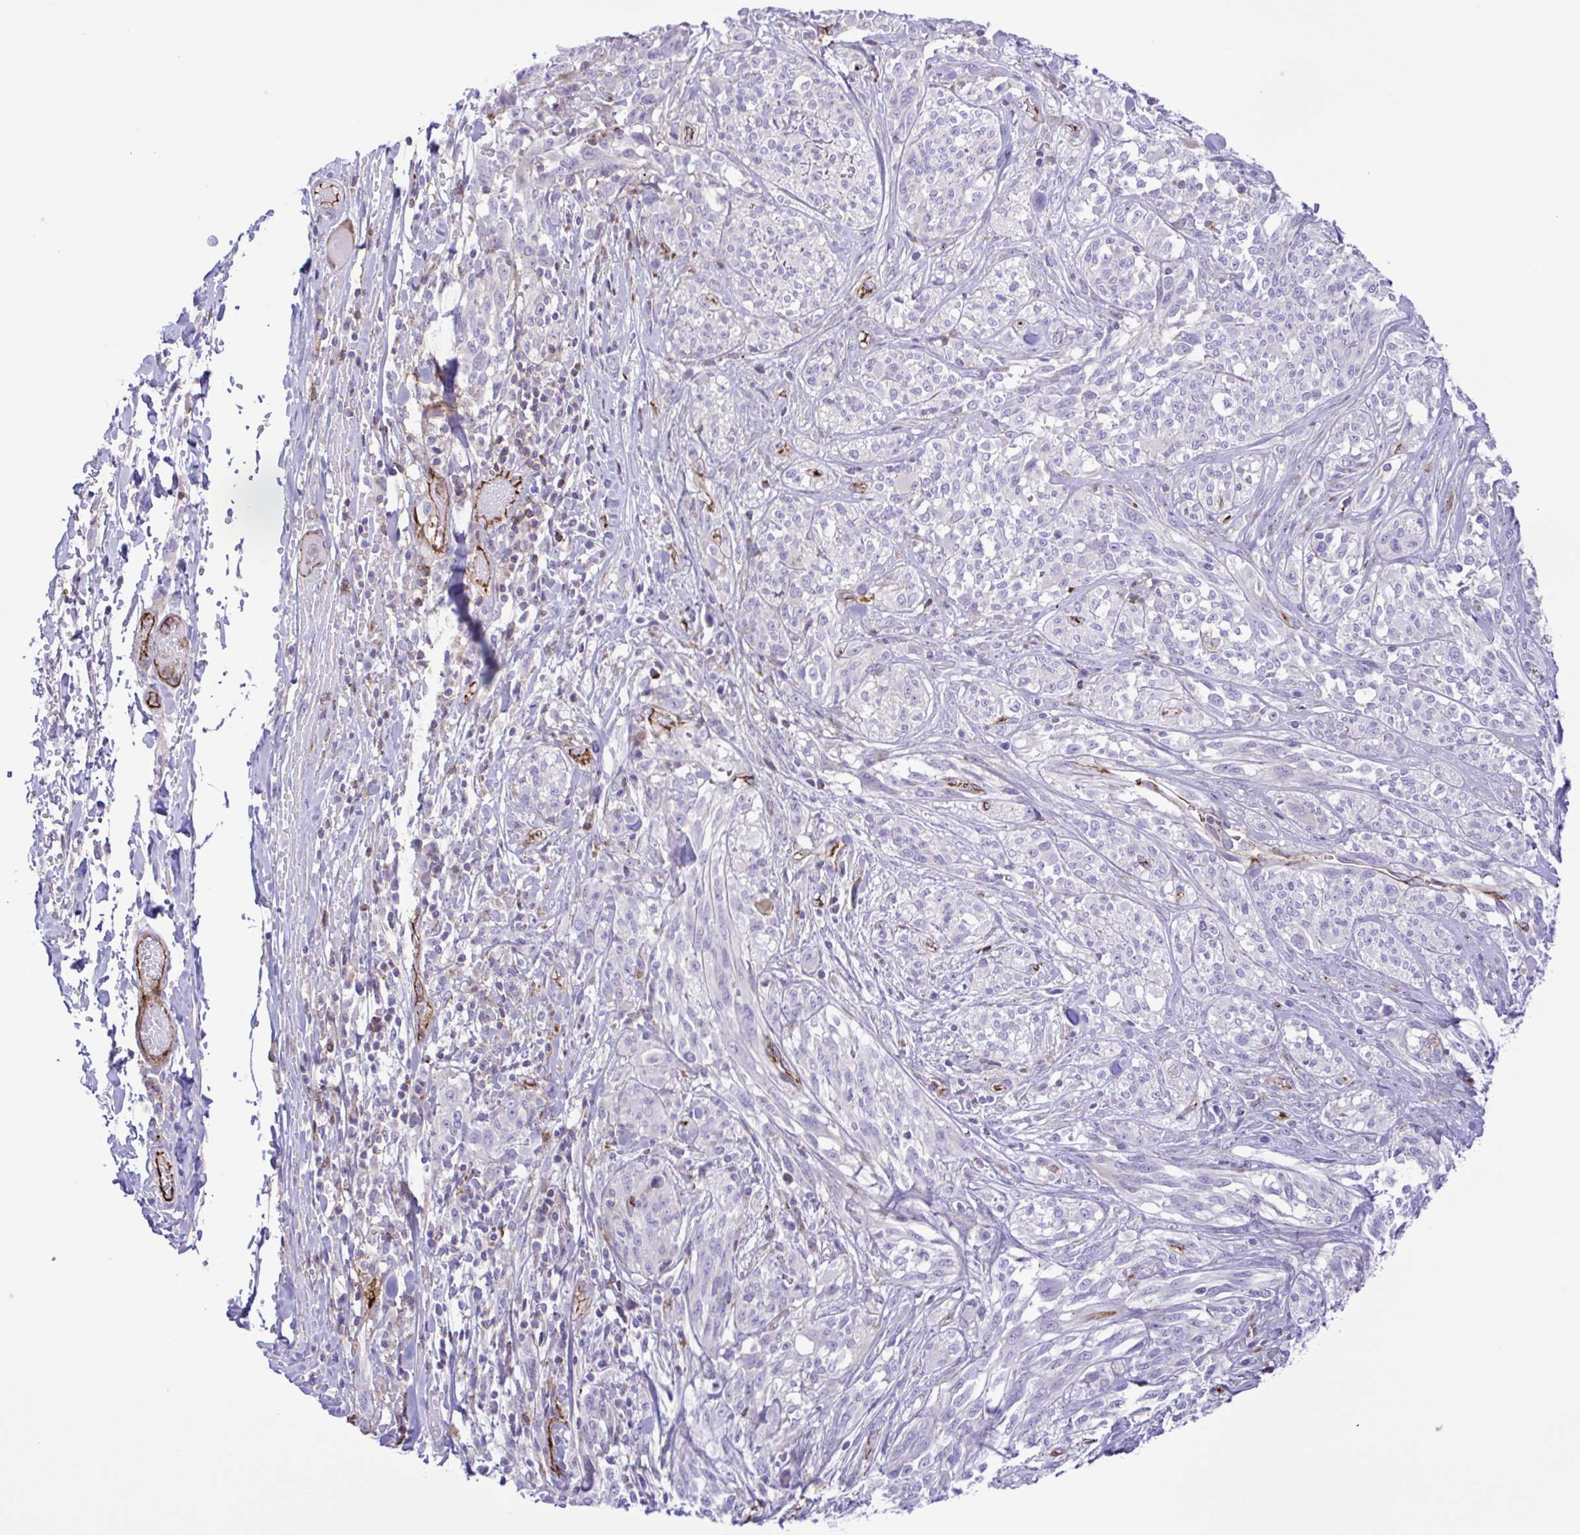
{"staining": {"intensity": "negative", "quantity": "none", "location": "none"}, "tissue": "melanoma", "cell_type": "Tumor cells", "image_type": "cancer", "snomed": [{"axis": "morphology", "description": "Malignant melanoma, NOS"}, {"axis": "topography", "description": "Skin"}], "caption": "IHC image of human melanoma stained for a protein (brown), which exhibits no positivity in tumor cells.", "gene": "FLT1", "patient": {"sex": "female", "age": 91}}